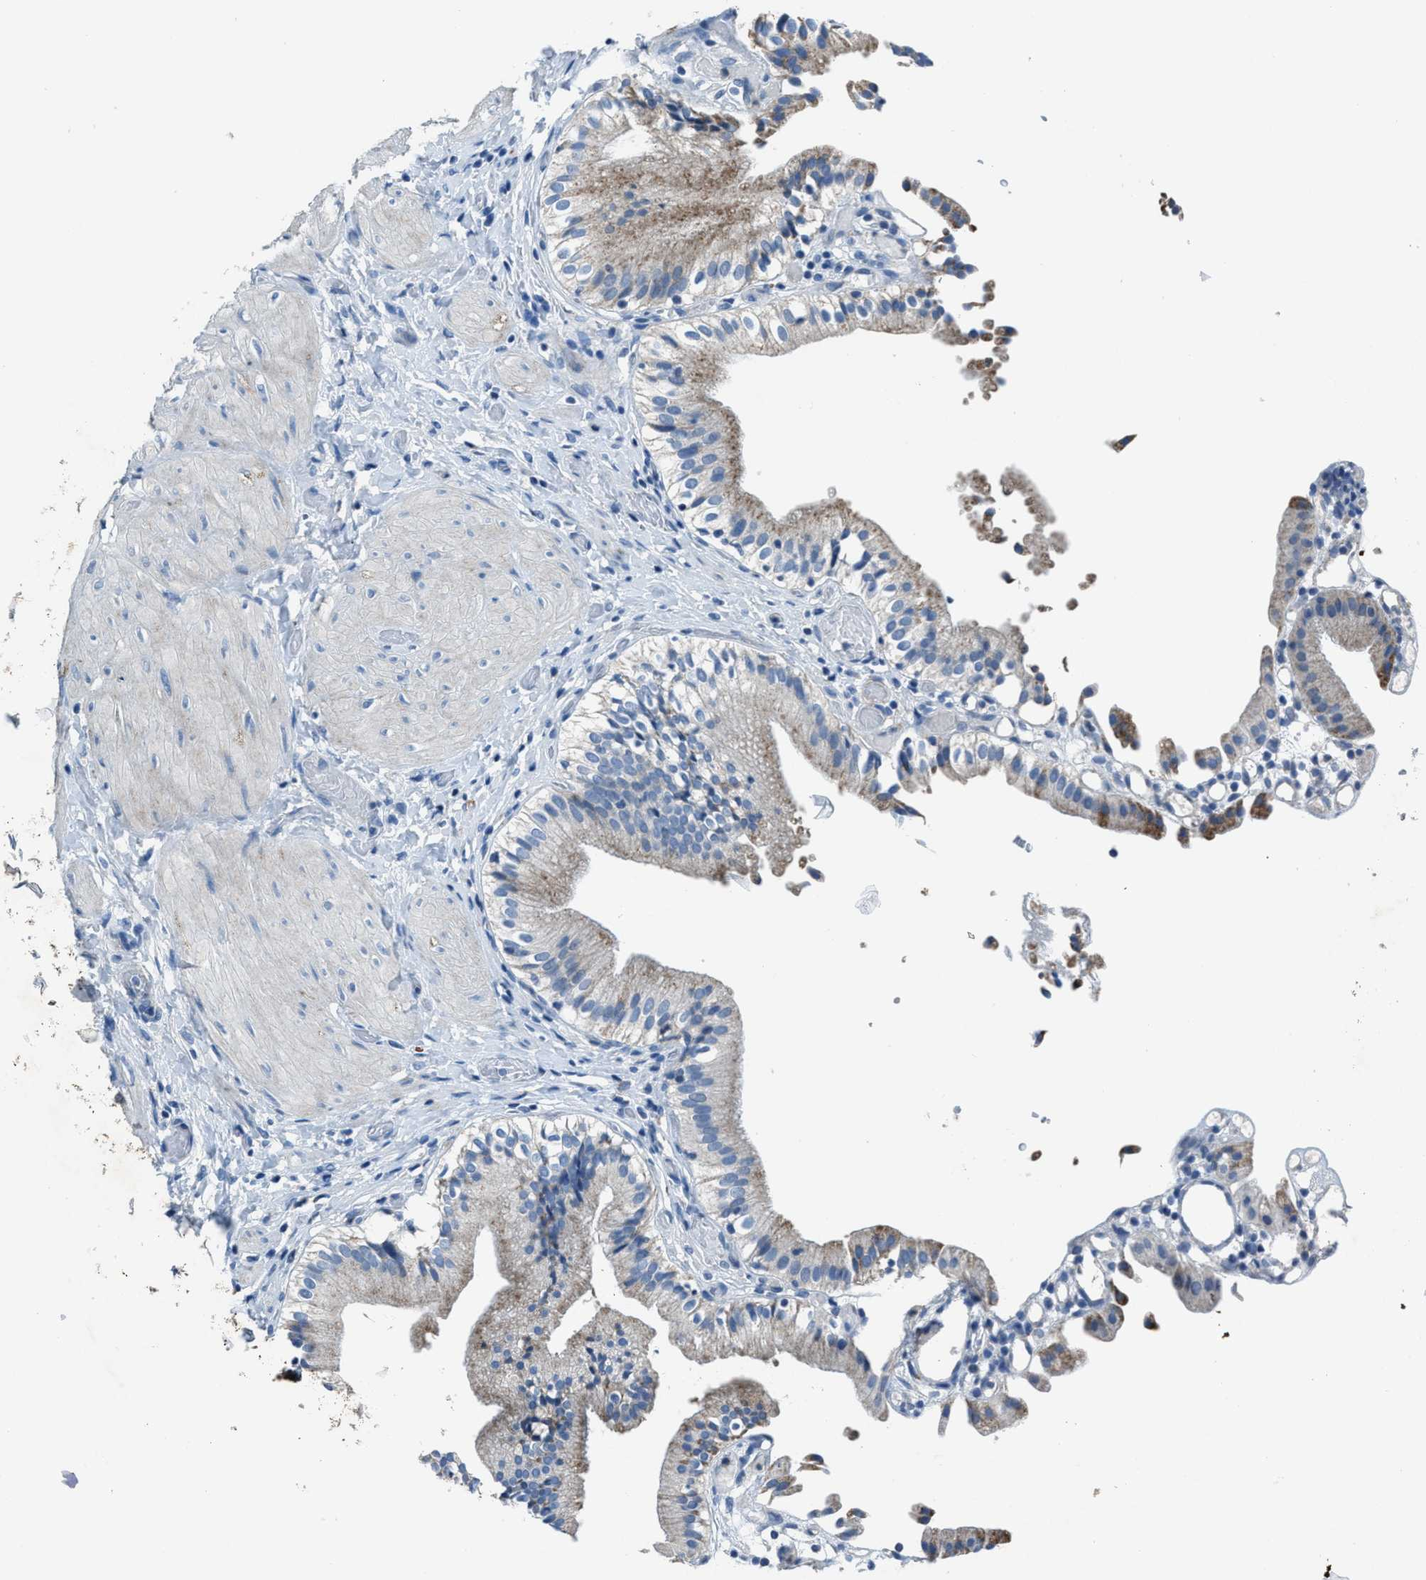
{"staining": {"intensity": "moderate", "quantity": "25%-75%", "location": "cytoplasmic/membranous"}, "tissue": "gallbladder", "cell_type": "Glandular cells", "image_type": "normal", "snomed": [{"axis": "morphology", "description": "Normal tissue, NOS"}, {"axis": "topography", "description": "Gallbladder"}], "caption": "Immunohistochemistry (IHC) of normal human gallbladder exhibits medium levels of moderate cytoplasmic/membranous expression in approximately 25%-75% of glandular cells.", "gene": "ADAM2", "patient": {"sex": "male", "age": 65}}